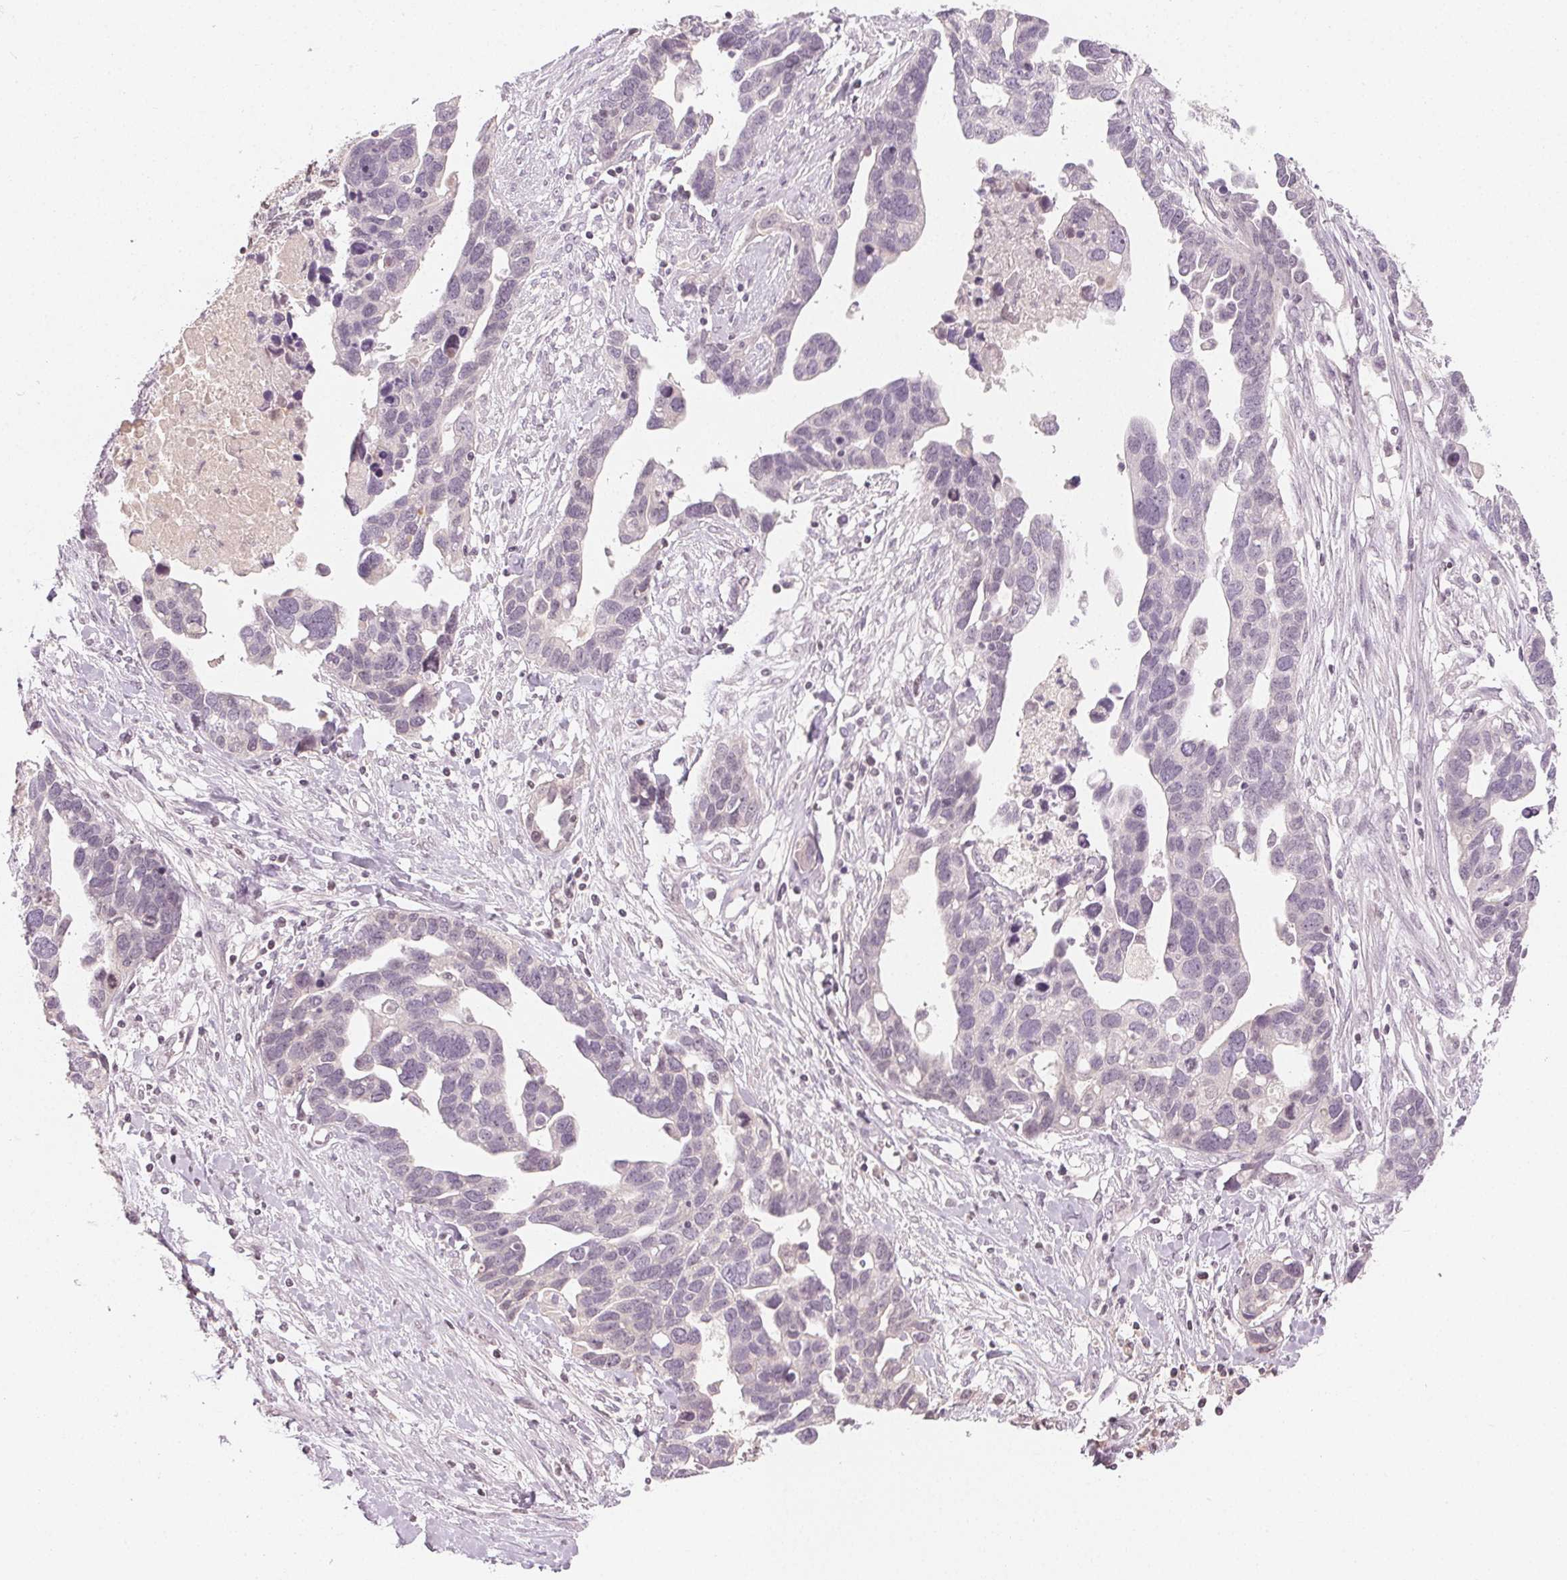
{"staining": {"intensity": "negative", "quantity": "none", "location": "none"}, "tissue": "ovarian cancer", "cell_type": "Tumor cells", "image_type": "cancer", "snomed": [{"axis": "morphology", "description": "Cystadenocarcinoma, serous, NOS"}, {"axis": "topography", "description": "Ovary"}], "caption": "Immunohistochemical staining of ovarian cancer (serous cystadenocarcinoma) exhibits no significant expression in tumor cells.", "gene": "AFM", "patient": {"sex": "female", "age": 54}}